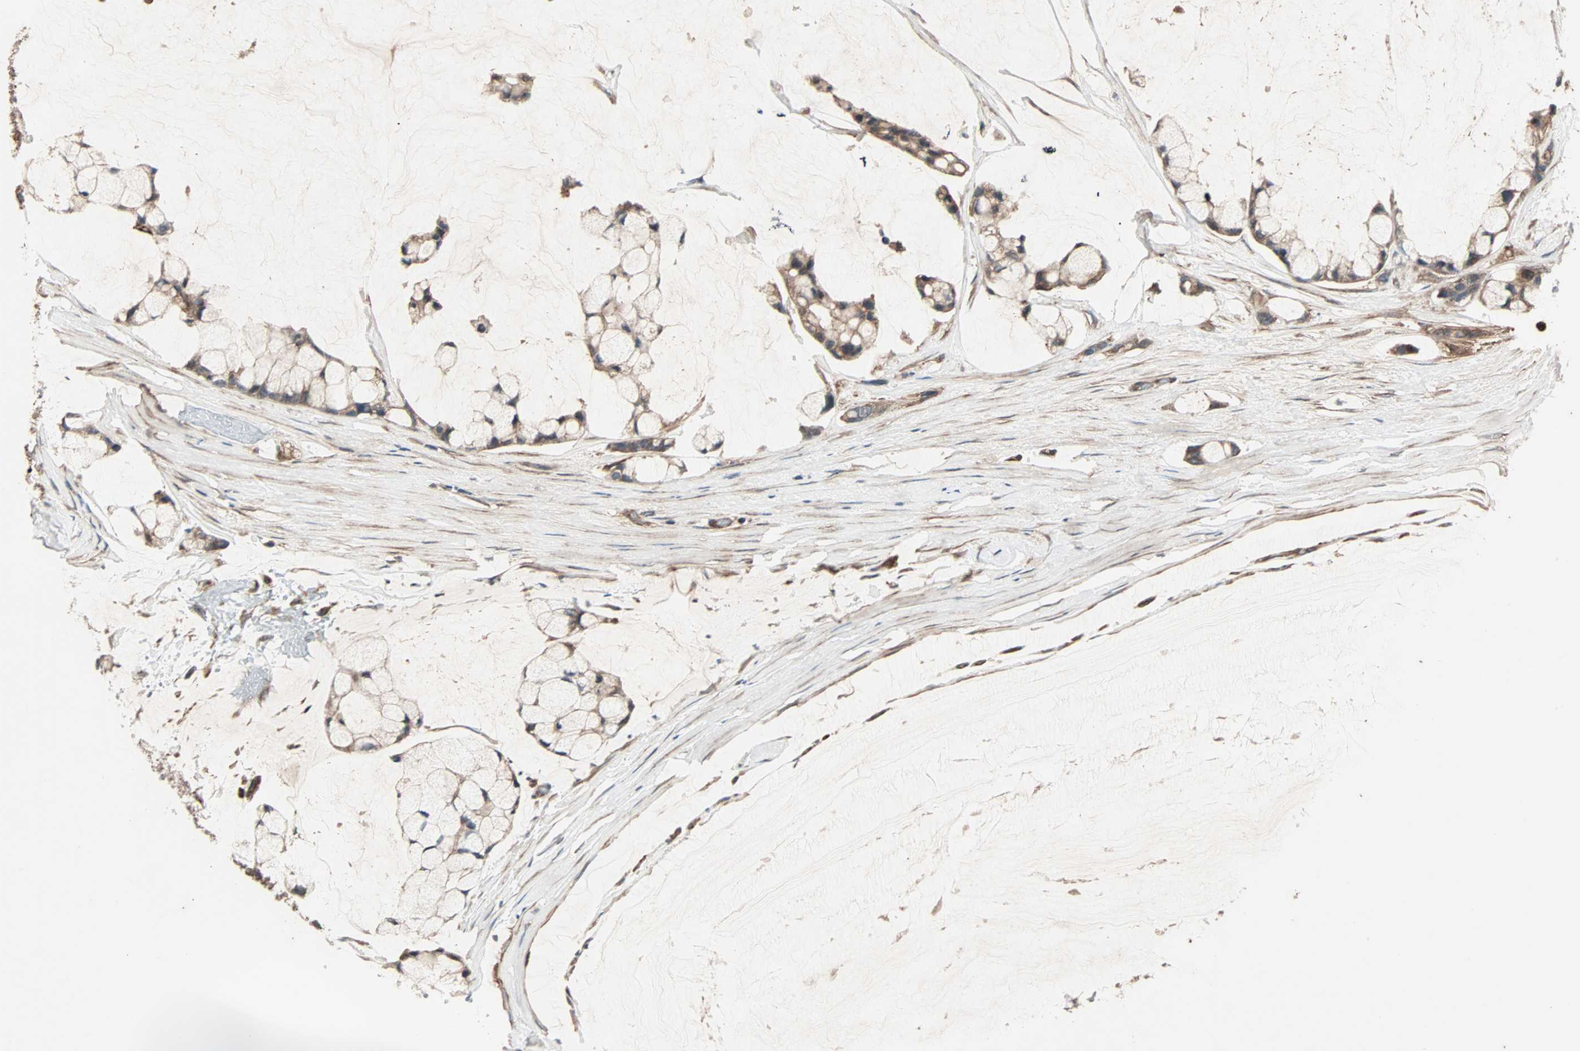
{"staining": {"intensity": "moderate", "quantity": ">75%", "location": "cytoplasmic/membranous"}, "tissue": "ovarian cancer", "cell_type": "Tumor cells", "image_type": "cancer", "snomed": [{"axis": "morphology", "description": "Cystadenocarcinoma, mucinous, NOS"}, {"axis": "topography", "description": "Ovary"}], "caption": "A brown stain shows moderate cytoplasmic/membranous staining of a protein in mucinous cystadenocarcinoma (ovarian) tumor cells. The staining was performed using DAB (3,3'-diaminobenzidine) to visualize the protein expression in brown, while the nuclei were stained in blue with hematoxylin (Magnification: 20x).", "gene": "GCK", "patient": {"sex": "female", "age": 39}}